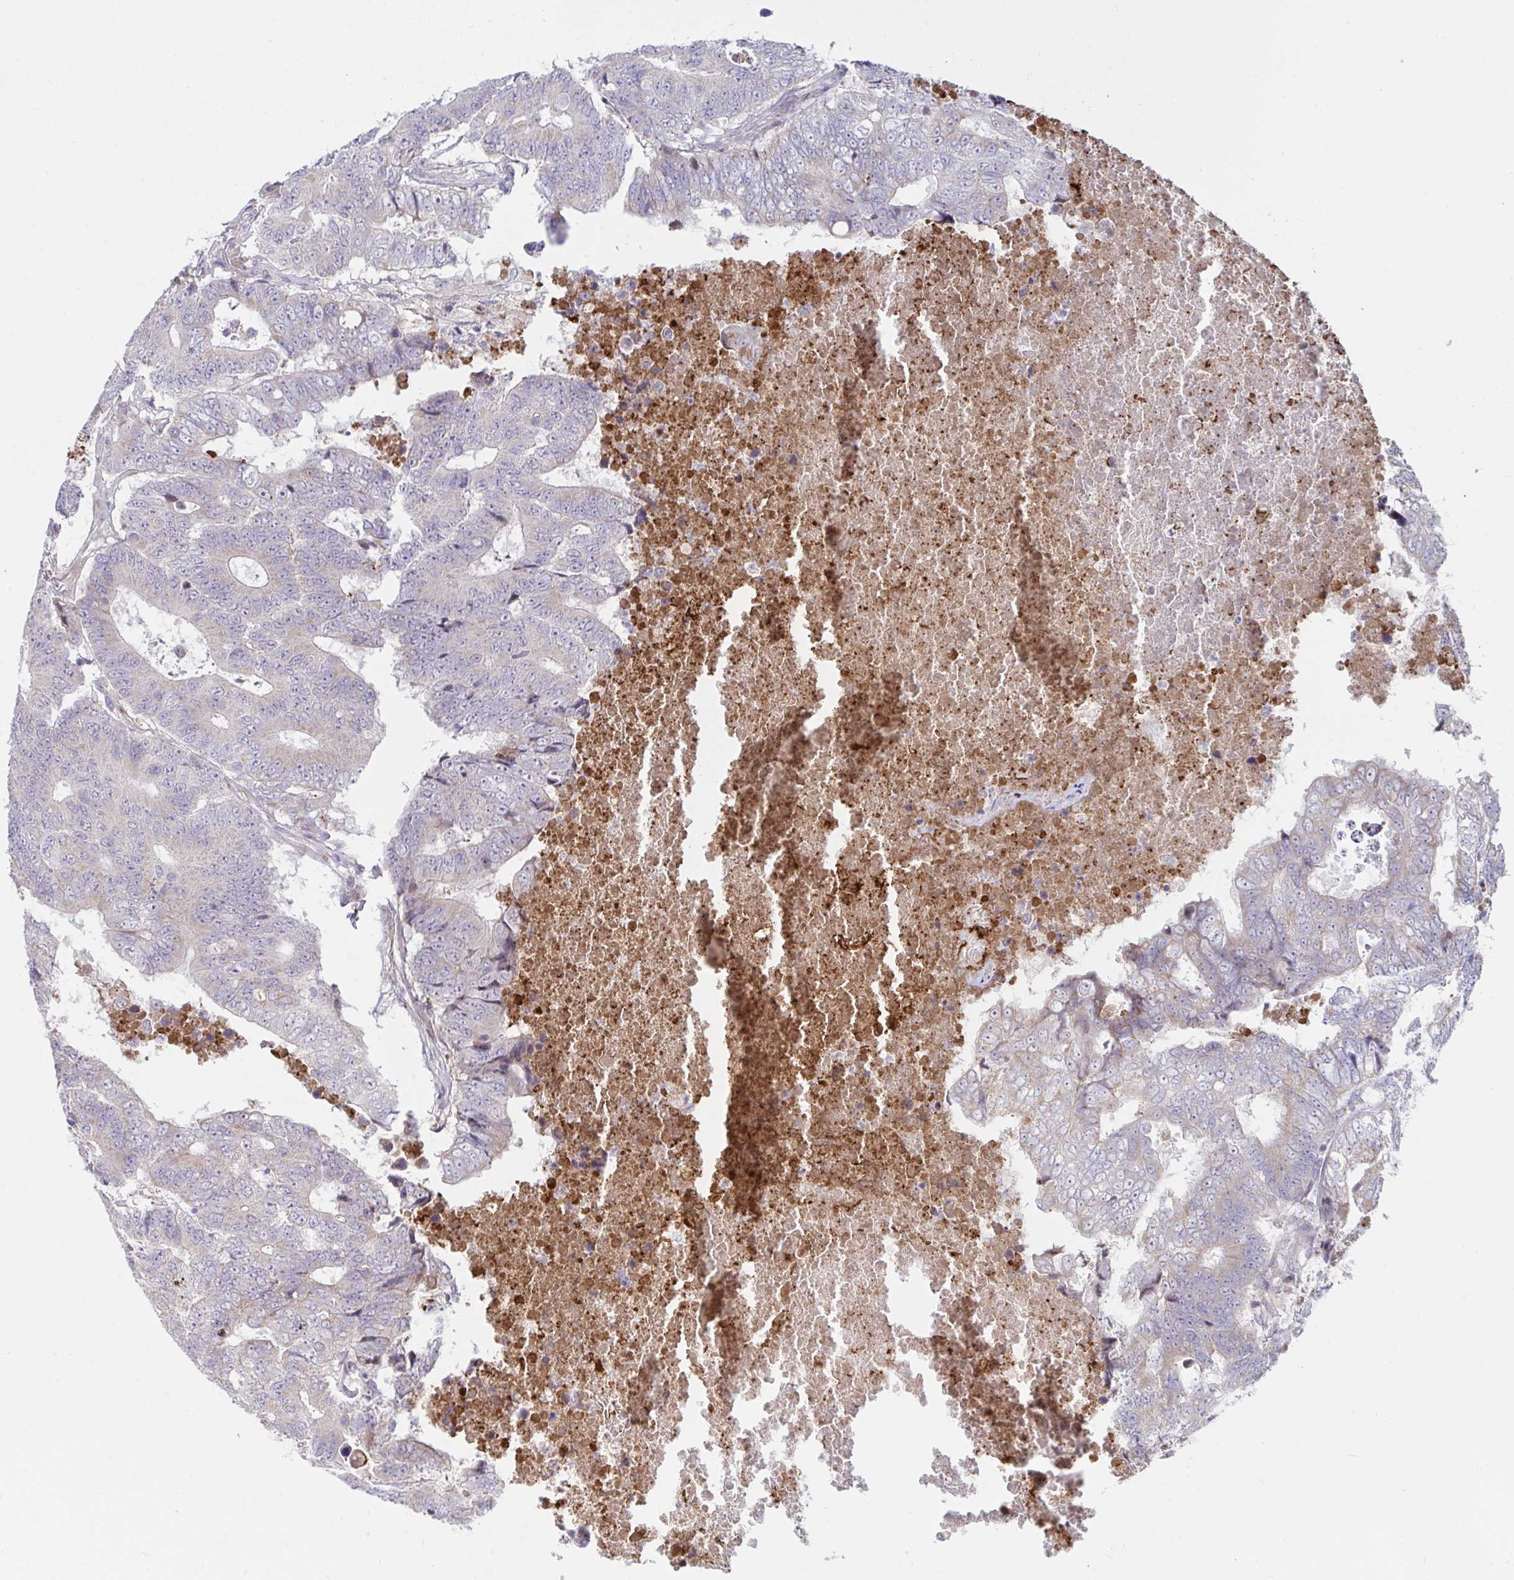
{"staining": {"intensity": "weak", "quantity": "<25%", "location": "cytoplasmic/membranous"}, "tissue": "colorectal cancer", "cell_type": "Tumor cells", "image_type": "cancer", "snomed": [{"axis": "morphology", "description": "Adenocarcinoma, NOS"}, {"axis": "topography", "description": "Colon"}], "caption": "Immunohistochemical staining of colorectal cancer (adenocarcinoma) displays no significant positivity in tumor cells.", "gene": "IL37", "patient": {"sex": "female", "age": 48}}